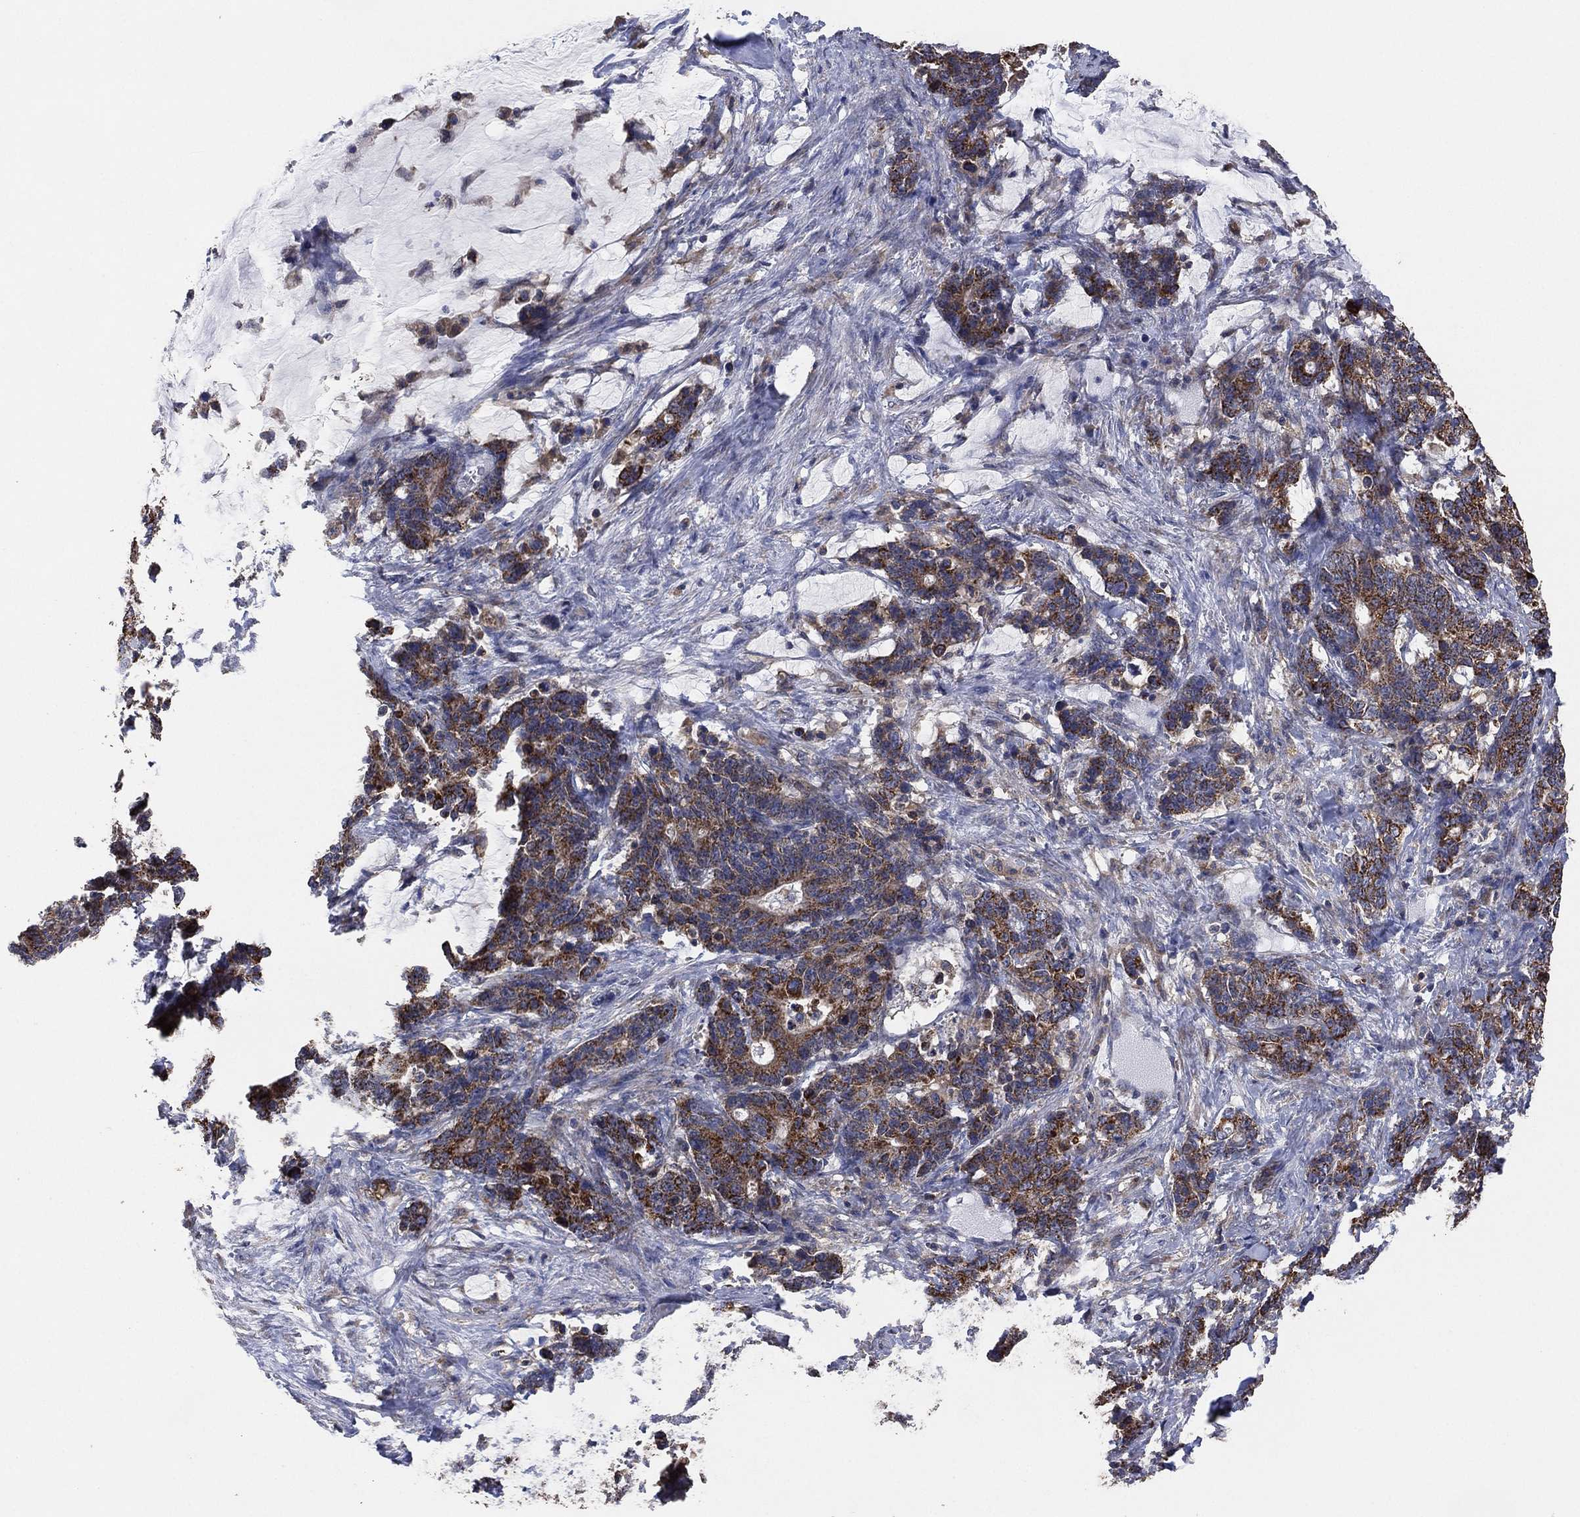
{"staining": {"intensity": "strong", "quantity": "25%-75%", "location": "cytoplasmic/membranous"}, "tissue": "stomach cancer", "cell_type": "Tumor cells", "image_type": "cancer", "snomed": [{"axis": "morphology", "description": "Normal tissue, NOS"}, {"axis": "morphology", "description": "Adenocarcinoma, NOS"}, {"axis": "topography", "description": "Stomach"}], "caption": "DAB immunohistochemical staining of human stomach cancer (adenocarcinoma) reveals strong cytoplasmic/membranous protein positivity in approximately 25%-75% of tumor cells.", "gene": "LIMD1", "patient": {"sex": "female", "age": 64}}